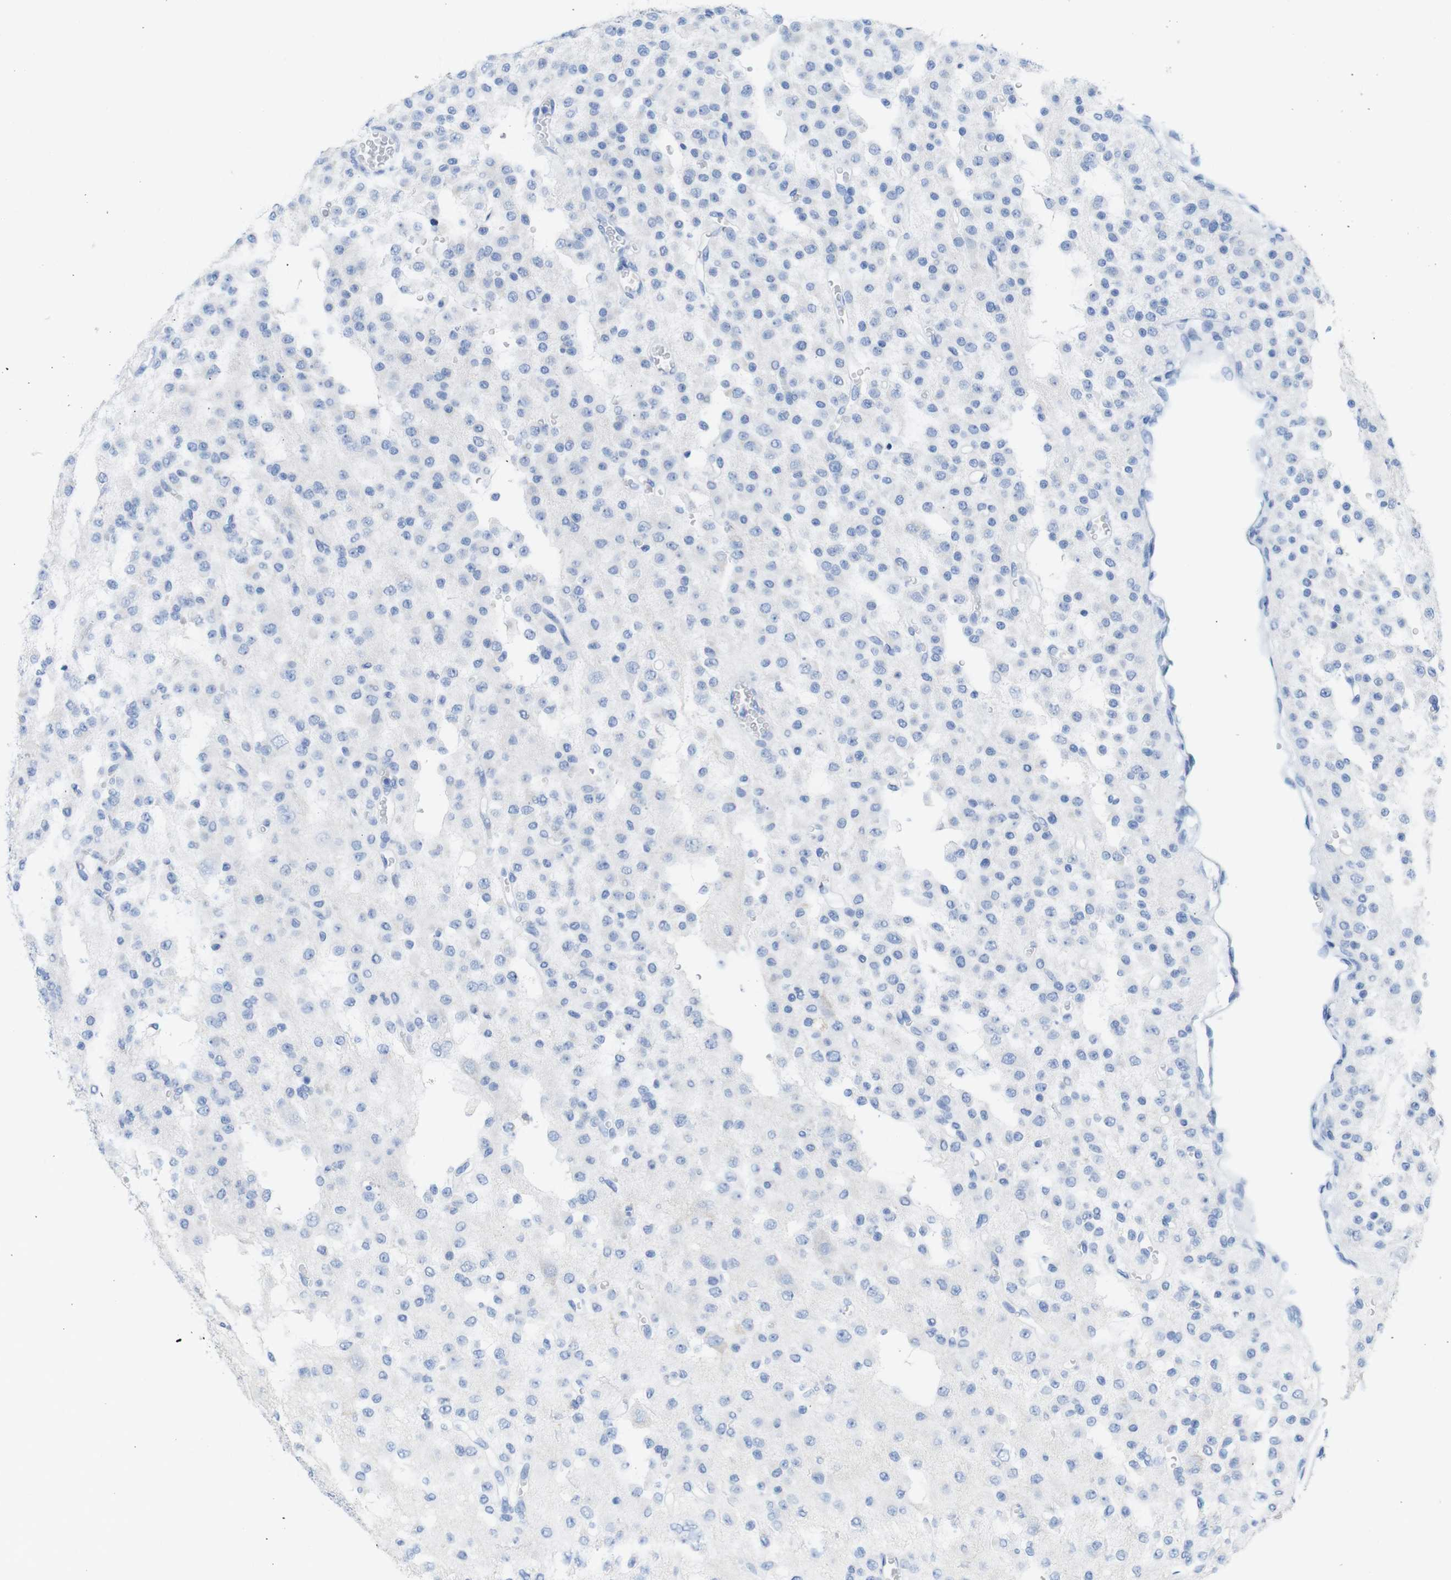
{"staining": {"intensity": "negative", "quantity": "none", "location": "none"}, "tissue": "glioma", "cell_type": "Tumor cells", "image_type": "cancer", "snomed": [{"axis": "morphology", "description": "Glioma, malignant, Low grade"}, {"axis": "topography", "description": "Brain"}], "caption": "Immunohistochemistry (IHC) image of neoplastic tissue: malignant low-grade glioma stained with DAB (3,3'-diaminobenzidine) exhibits no significant protein expression in tumor cells. The staining is performed using DAB brown chromogen with nuclei counter-stained in using hematoxylin.", "gene": "LAG3", "patient": {"sex": "male", "age": 38}}